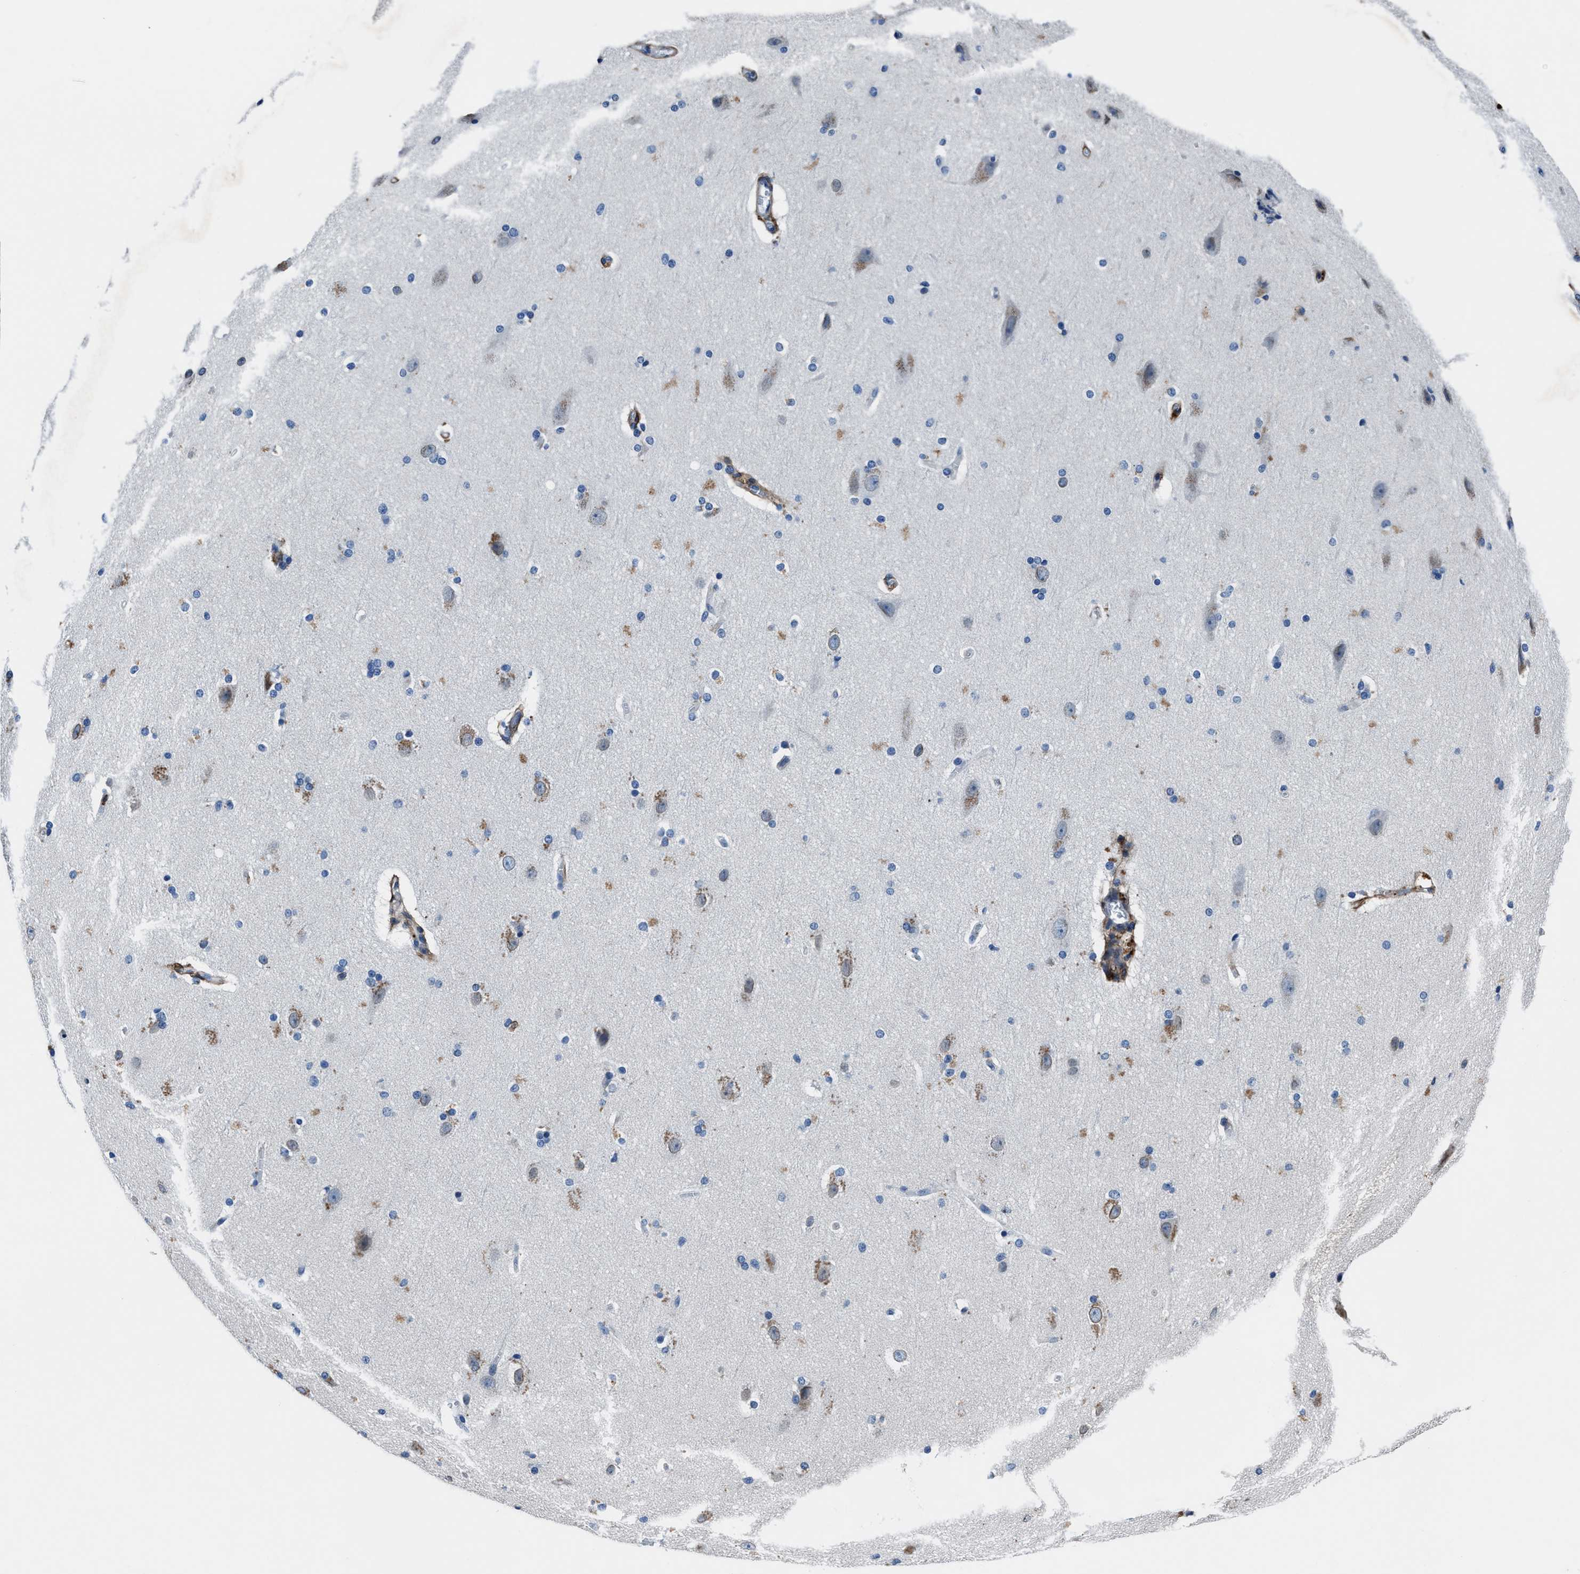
{"staining": {"intensity": "moderate", "quantity": ">75%", "location": "cytoplasmic/membranous"}, "tissue": "cerebral cortex", "cell_type": "Endothelial cells", "image_type": "normal", "snomed": [{"axis": "morphology", "description": "Normal tissue, NOS"}, {"axis": "topography", "description": "Cerebral cortex"}, {"axis": "topography", "description": "Hippocampus"}], "caption": "This histopathology image exhibits normal cerebral cortex stained with immunohistochemistry to label a protein in brown. The cytoplasmic/membranous of endothelial cells show moderate positivity for the protein. Nuclei are counter-stained blue.", "gene": "FGL2", "patient": {"sex": "female", "age": 19}}